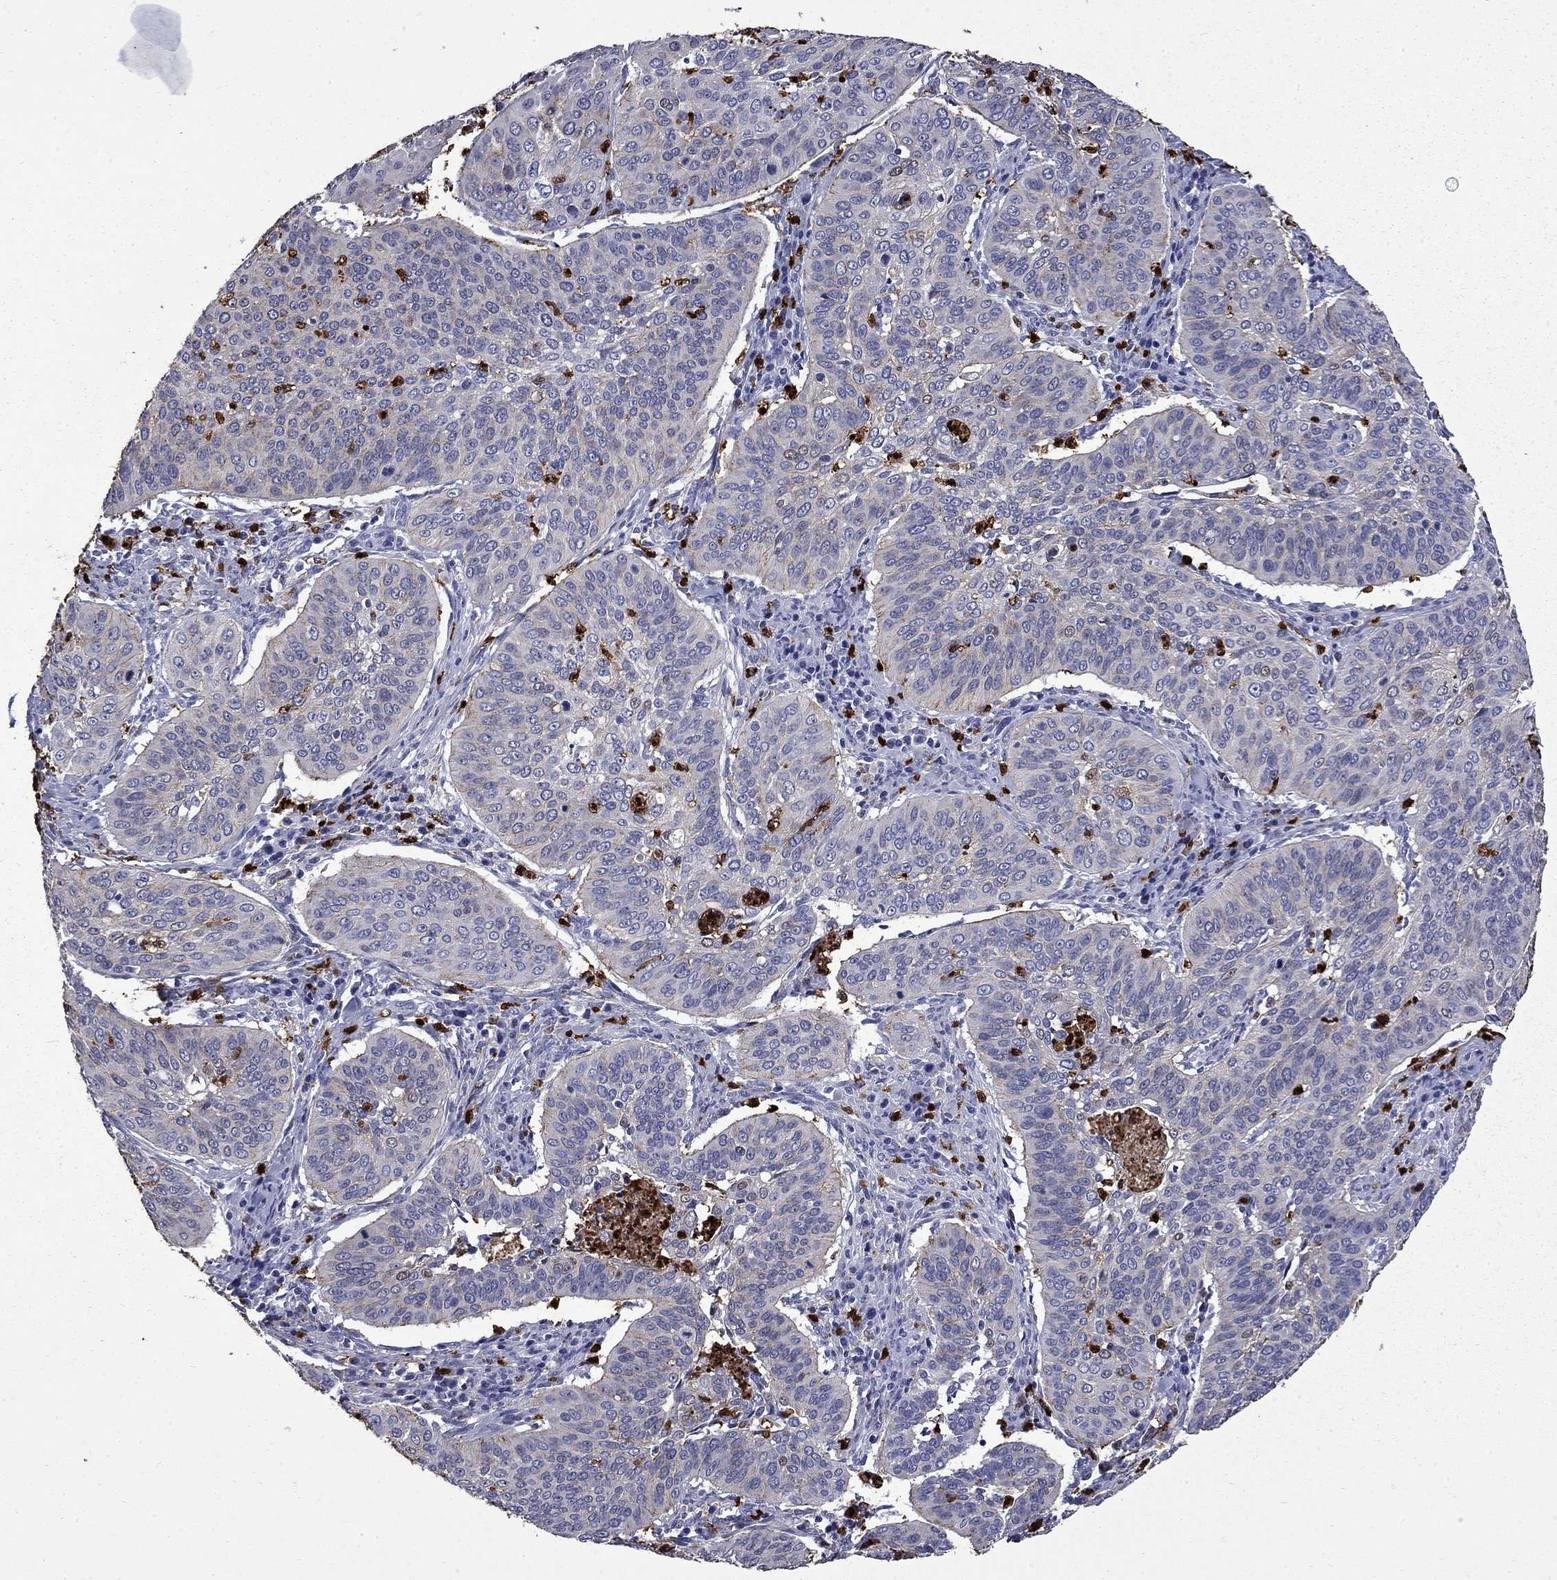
{"staining": {"intensity": "negative", "quantity": "none", "location": "none"}, "tissue": "cervical cancer", "cell_type": "Tumor cells", "image_type": "cancer", "snomed": [{"axis": "morphology", "description": "Normal tissue, NOS"}, {"axis": "morphology", "description": "Squamous cell carcinoma, NOS"}, {"axis": "topography", "description": "Cervix"}], "caption": "This is an immunohistochemistry photomicrograph of cervical squamous cell carcinoma. There is no positivity in tumor cells.", "gene": "TRIM29", "patient": {"sex": "female", "age": 39}}